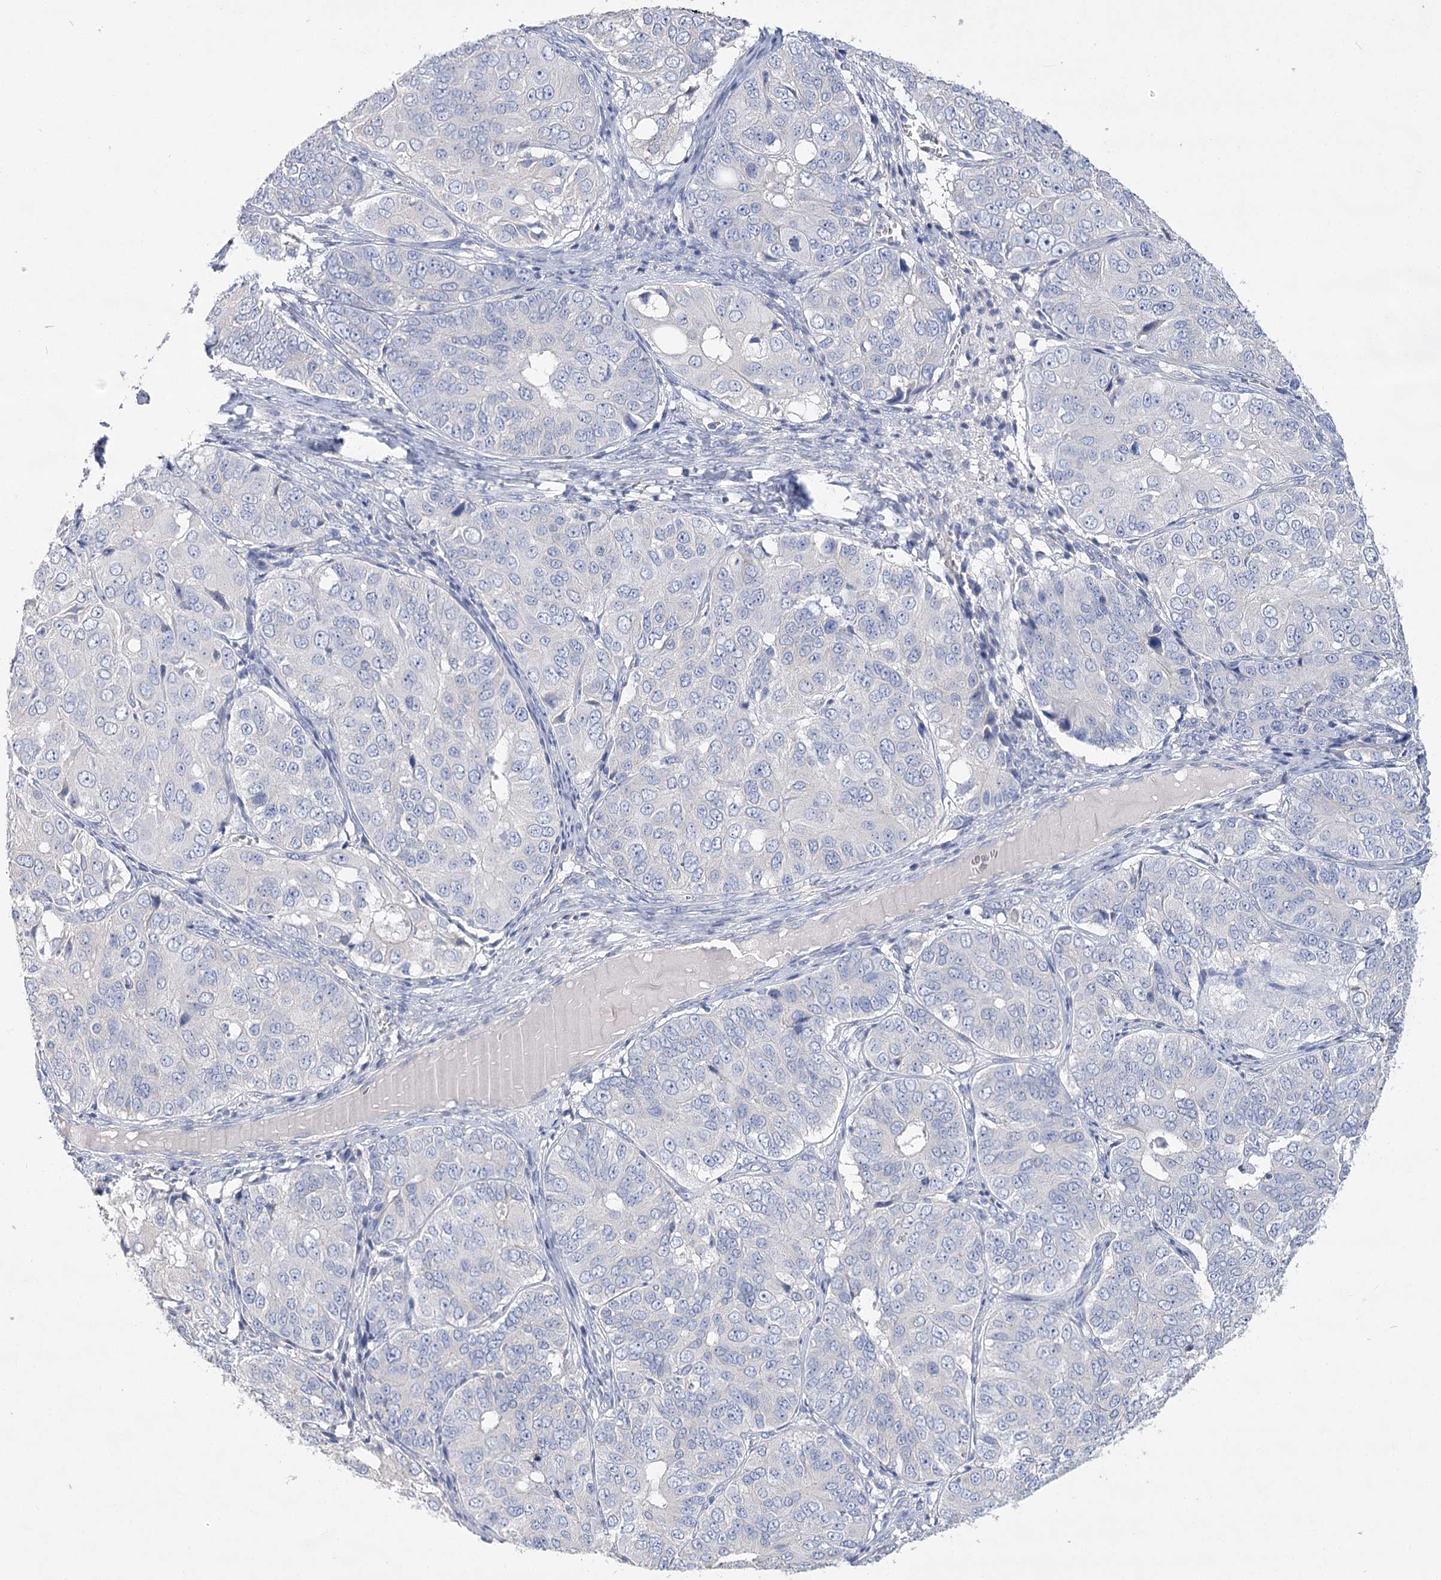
{"staining": {"intensity": "negative", "quantity": "none", "location": "none"}, "tissue": "ovarian cancer", "cell_type": "Tumor cells", "image_type": "cancer", "snomed": [{"axis": "morphology", "description": "Carcinoma, endometroid"}, {"axis": "topography", "description": "Ovary"}], "caption": "The immunohistochemistry (IHC) histopathology image has no significant expression in tumor cells of ovarian cancer tissue.", "gene": "SLC9A3", "patient": {"sex": "female", "age": 51}}